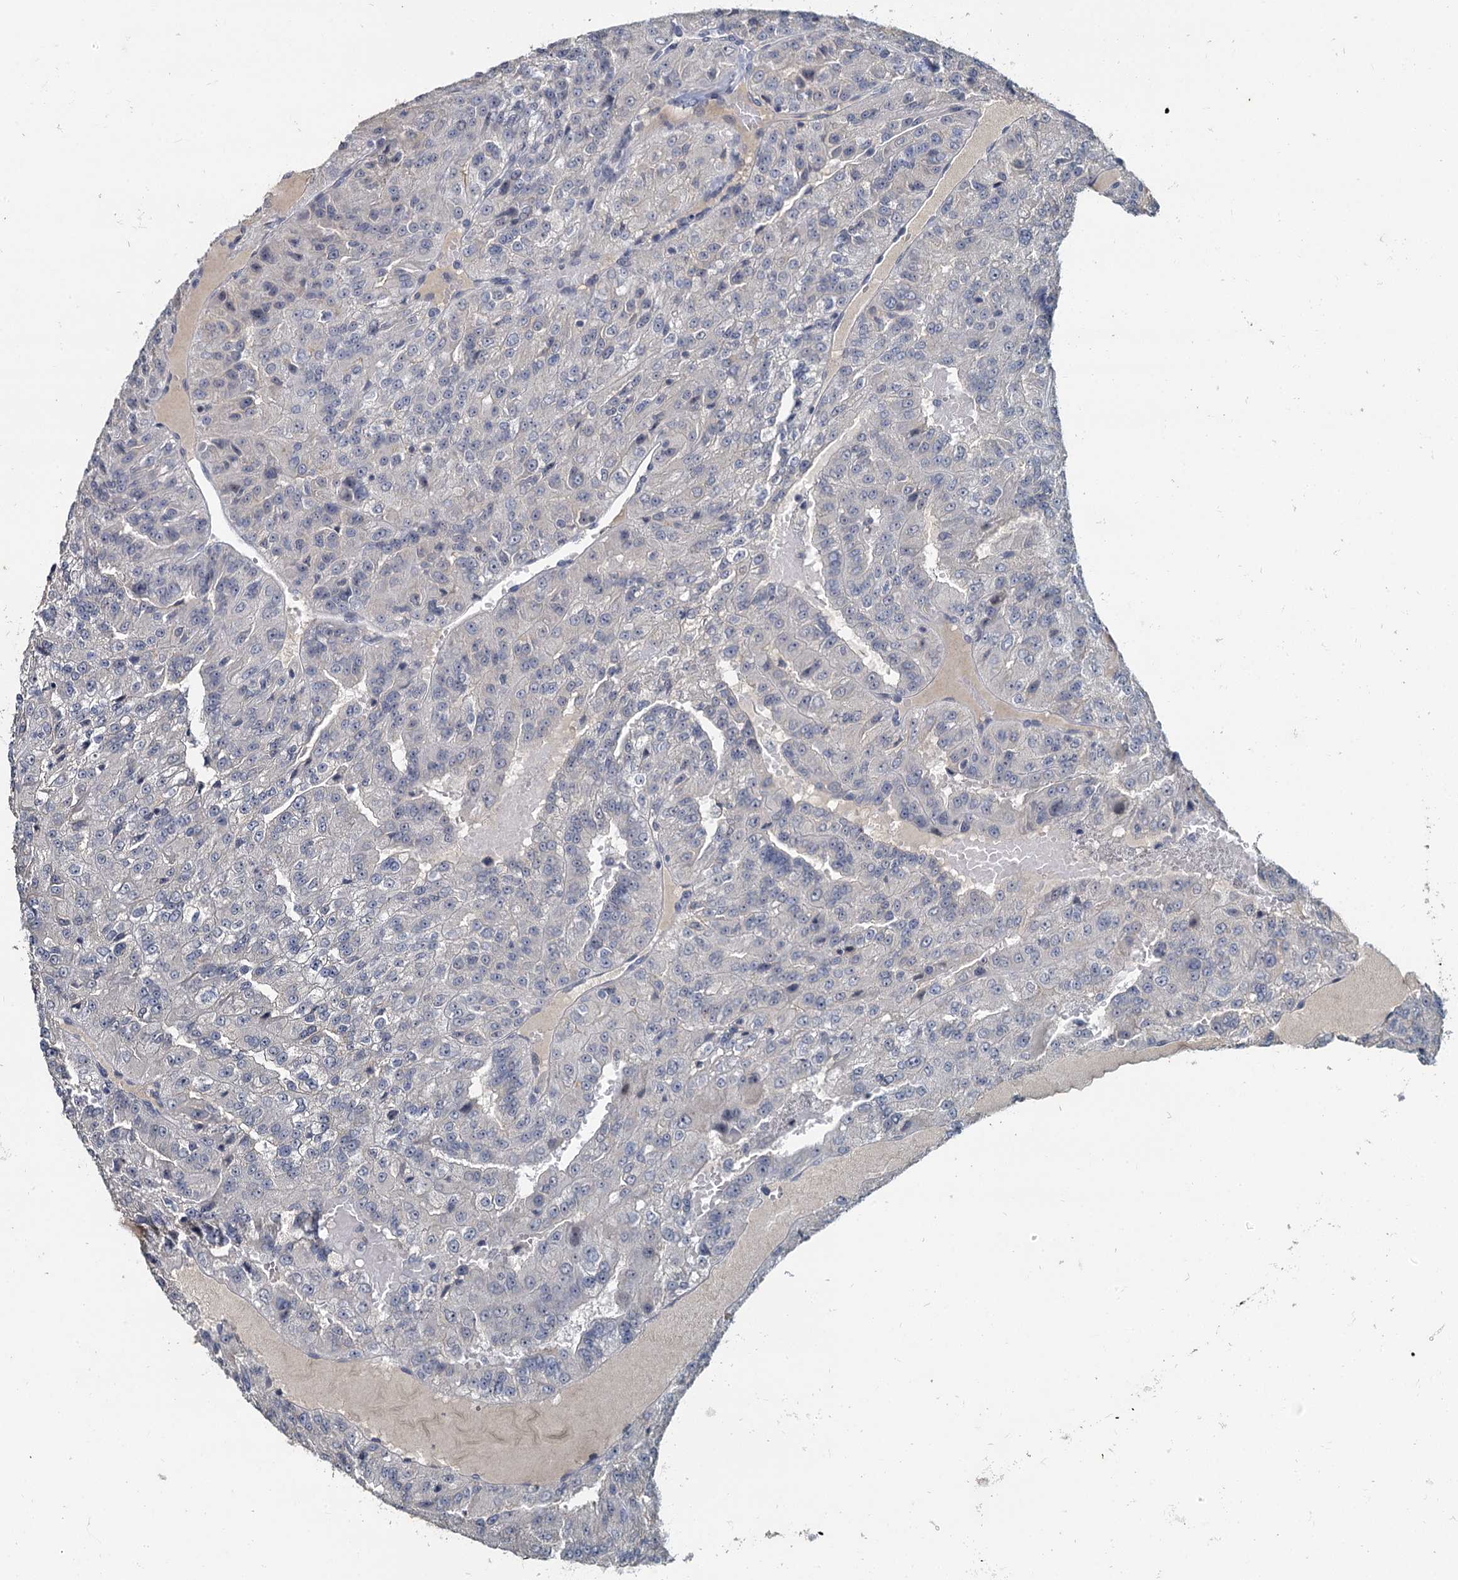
{"staining": {"intensity": "negative", "quantity": "none", "location": "none"}, "tissue": "renal cancer", "cell_type": "Tumor cells", "image_type": "cancer", "snomed": [{"axis": "morphology", "description": "Adenocarcinoma, NOS"}, {"axis": "topography", "description": "Kidney"}], "caption": "Immunohistochemistry (IHC) micrograph of human renal cancer (adenocarcinoma) stained for a protein (brown), which shows no staining in tumor cells.", "gene": "MUCL1", "patient": {"sex": "female", "age": 63}}